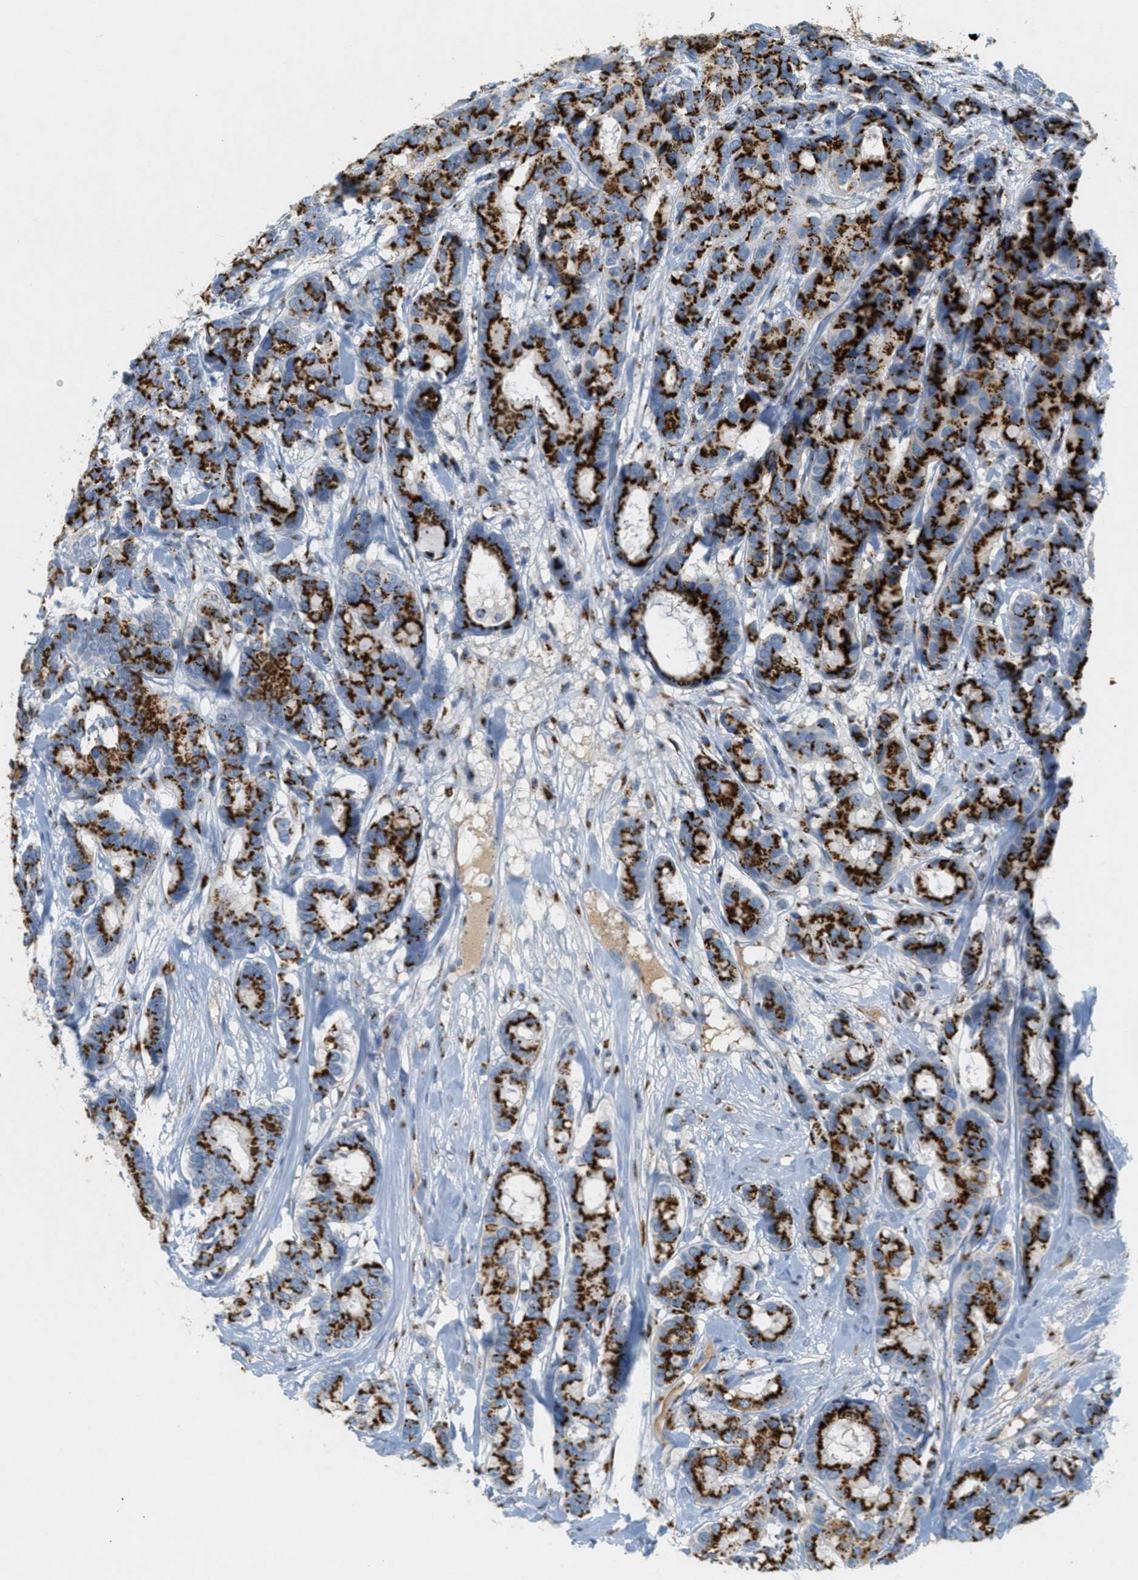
{"staining": {"intensity": "strong", "quantity": ">75%", "location": "cytoplasmic/membranous"}, "tissue": "breast cancer", "cell_type": "Tumor cells", "image_type": "cancer", "snomed": [{"axis": "morphology", "description": "Duct carcinoma"}, {"axis": "topography", "description": "Breast"}], "caption": "Breast cancer stained with DAB immunohistochemistry reveals high levels of strong cytoplasmic/membranous positivity in about >75% of tumor cells.", "gene": "ENTPD4", "patient": {"sex": "female", "age": 87}}